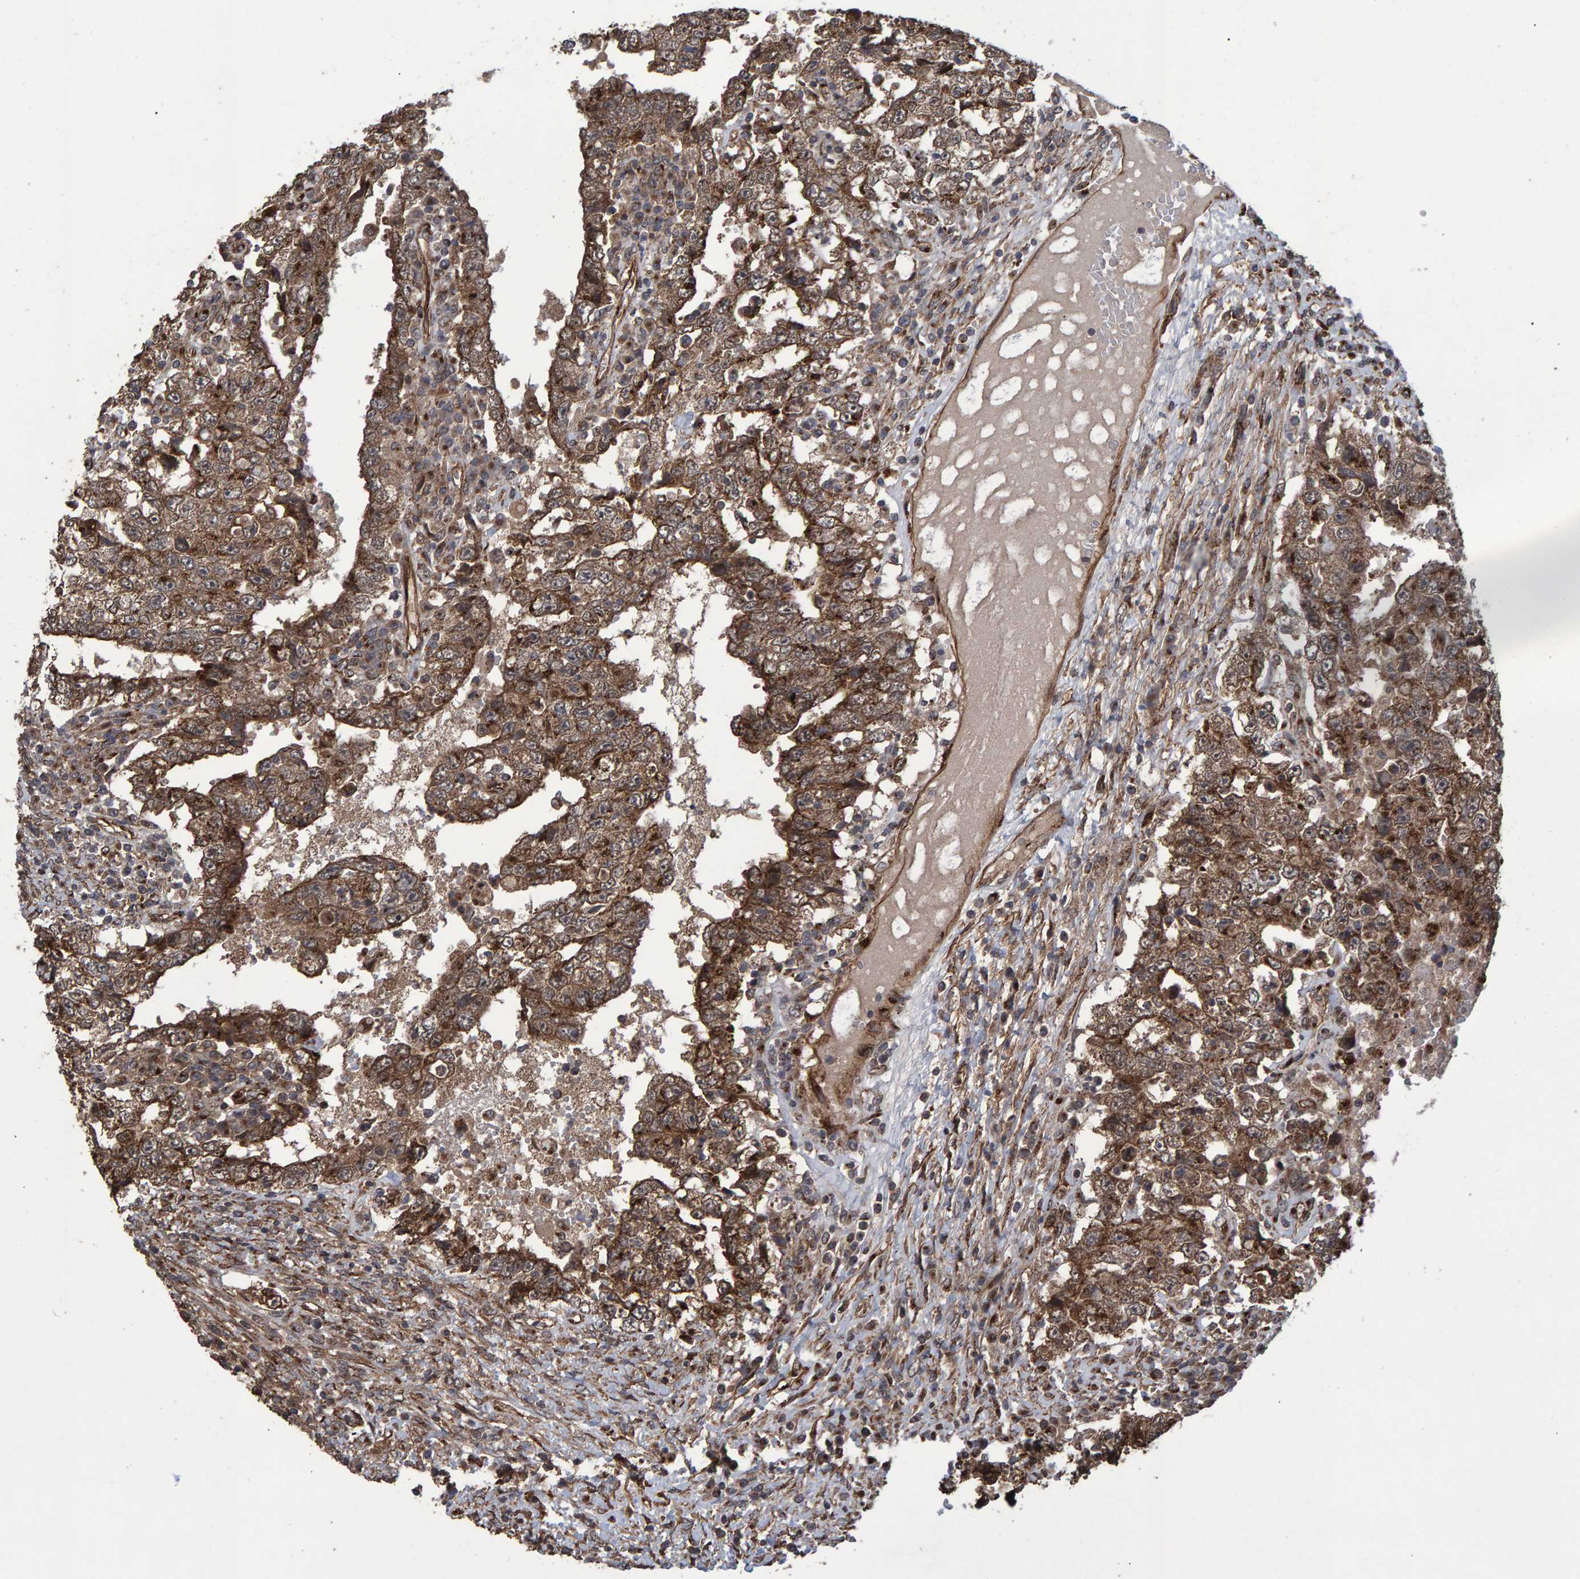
{"staining": {"intensity": "moderate", "quantity": ">75%", "location": "cytoplasmic/membranous"}, "tissue": "testis cancer", "cell_type": "Tumor cells", "image_type": "cancer", "snomed": [{"axis": "morphology", "description": "Carcinoma, Embryonal, NOS"}, {"axis": "topography", "description": "Testis"}], "caption": "IHC staining of testis embryonal carcinoma, which exhibits medium levels of moderate cytoplasmic/membranous positivity in about >75% of tumor cells indicating moderate cytoplasmic/membranous protein positivity. The staining was performed using DAB (3,3'-diaminobenzidine) (brown) for protein detection and nuclei were counterstained in hematoxylin (blue).", "gene": "TRIM68", "patient": {"sex": "male", "age": 26}}